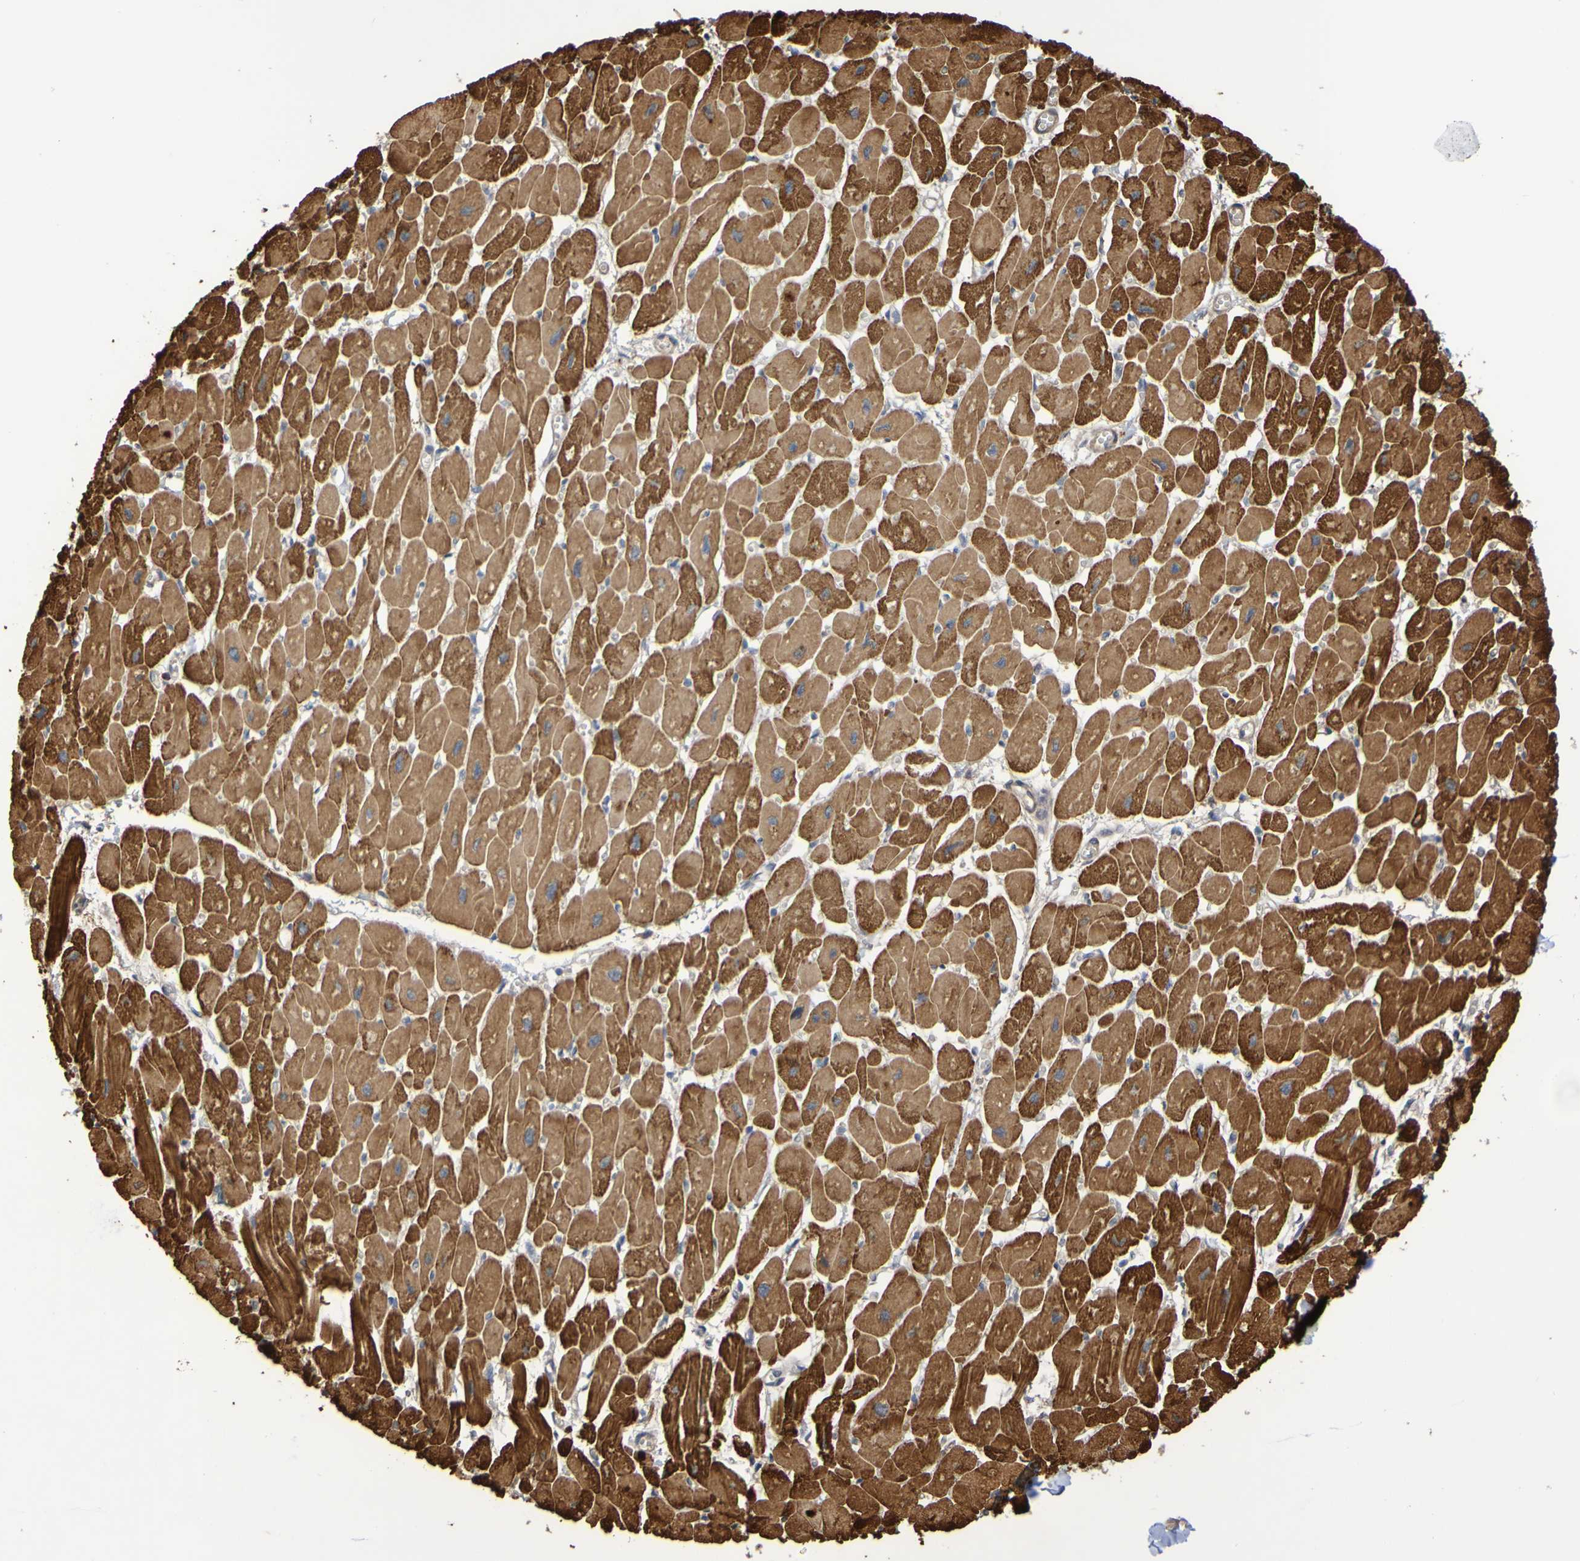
{"staining": {"intensity": "strong", "quantity": ">75%", "location": "cytoplasmic/membranous"}, "tissue": "heart muscle", "cell_type": "Cardiomyocytes", "image_type": "normal", "snomed": [{"axis": "morphology", "description": "Normal tissue, NOS"}, {"axis": "topography", "description": "Heart"}], "caption": "High-magnification brightfield microscopy of unremarkable heart muscle stained with DAB (brown) and counterstained with hematoxylin (blue). cardiomyocytes exhibit strong cytoplasmic/membranous positivity is seen in approximately>75% of cells. (Stains: DAB (3,3'-diaminobenzidine) in brown, nuclei in blue, Microscopy: brightfield microscopy at high magnification).", "gene": "SERPINB6", "patient": {"sex": "female", "age": 54}}